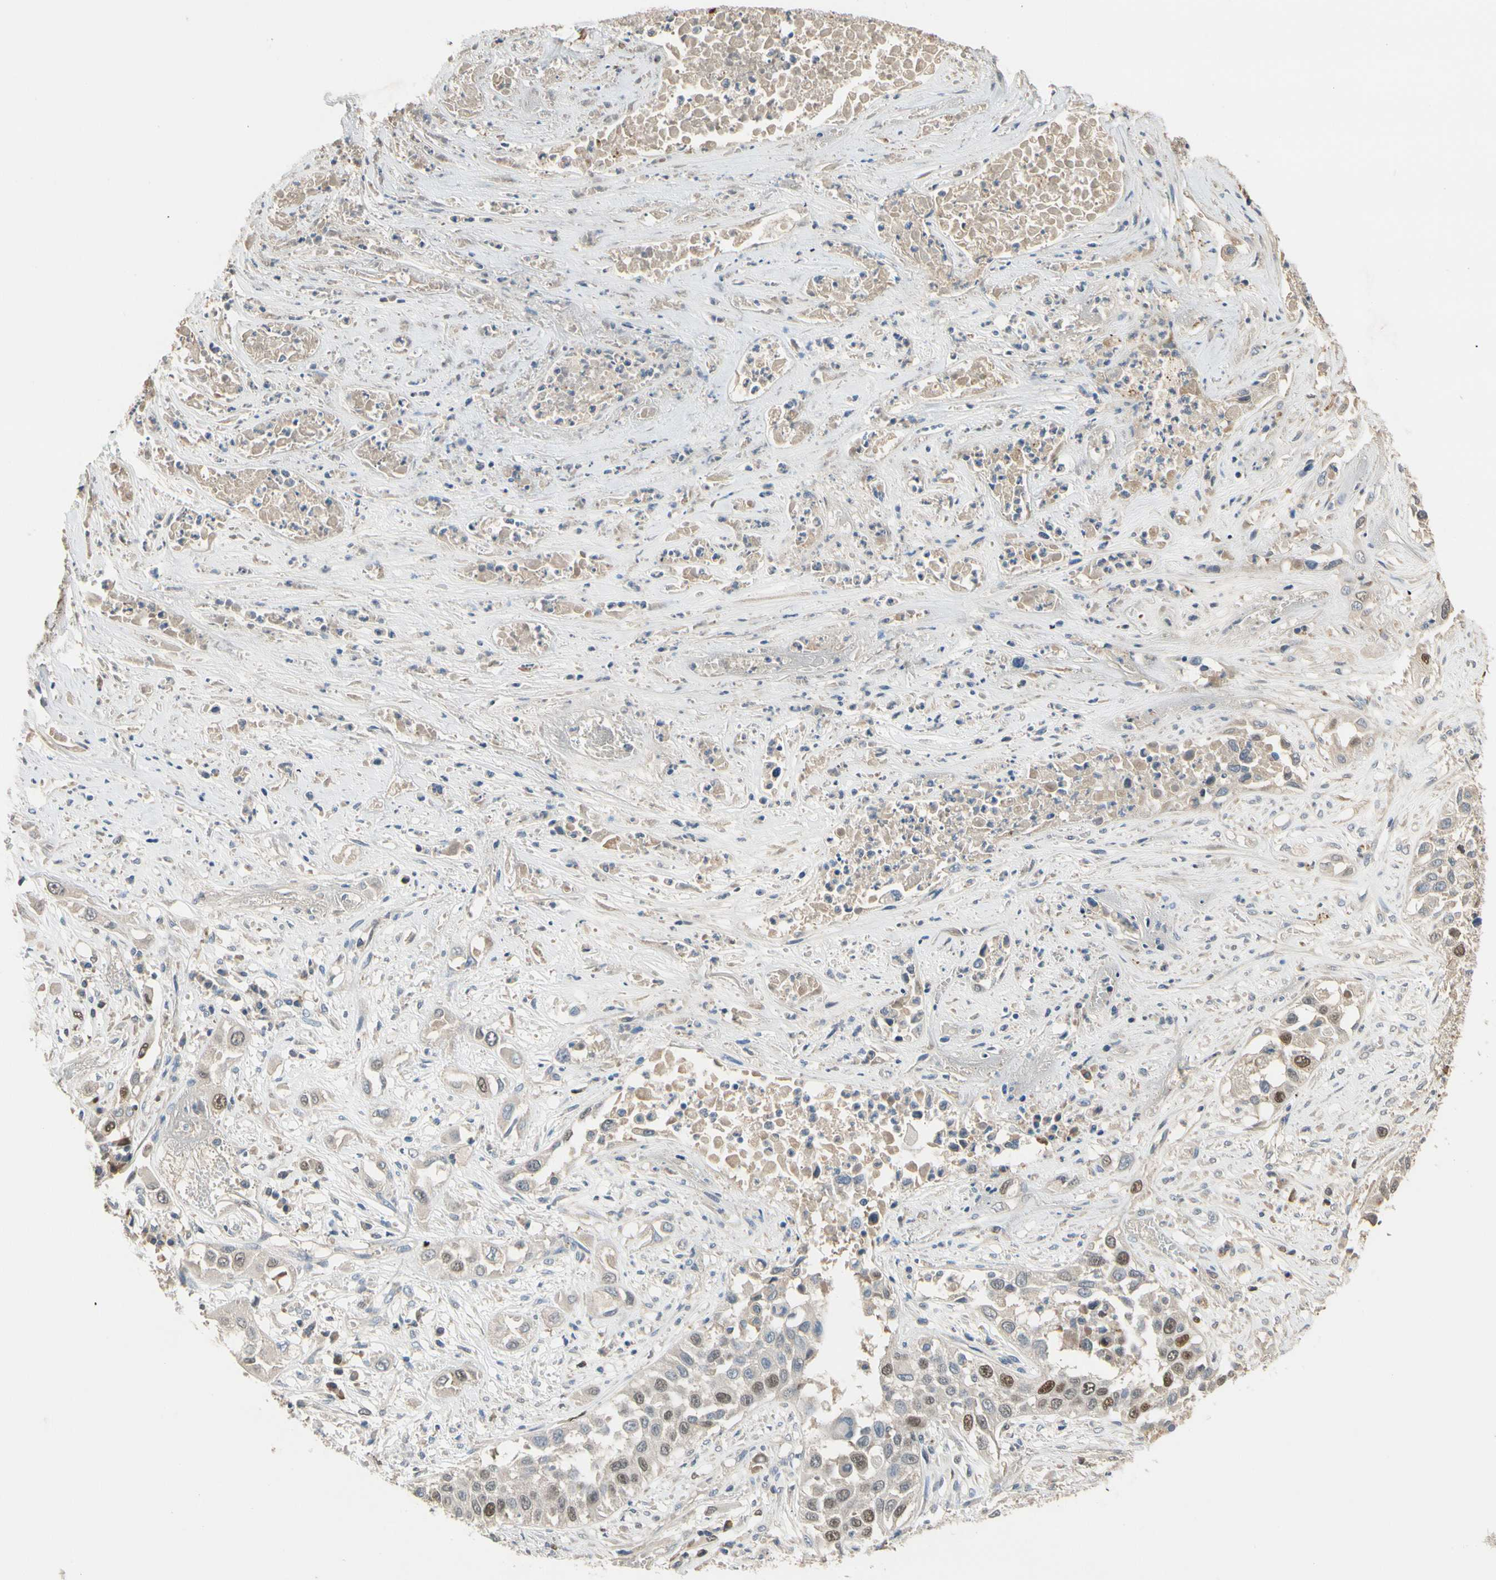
{"staining": {"intensity": "moderate", "quantity": "<25%", "location": "nuclear"}, "tissue": "lung cancer", "cell_type": "Tumor cells", "image_type": "cancer", "snomed": [{"axis": "morphology", "description": "Squamous cell carcinoma, NOS"}, {"axis": "topography", "description": "Lung"}], "caption": "Brown immunohistochemical staining in human squamous cell carcinoma (lung) shows moderate nuclear positivity in about <25% of tumor cells.", "gene": "ZKSCAN4", "patient": {"sex": "male", "age": 71}}